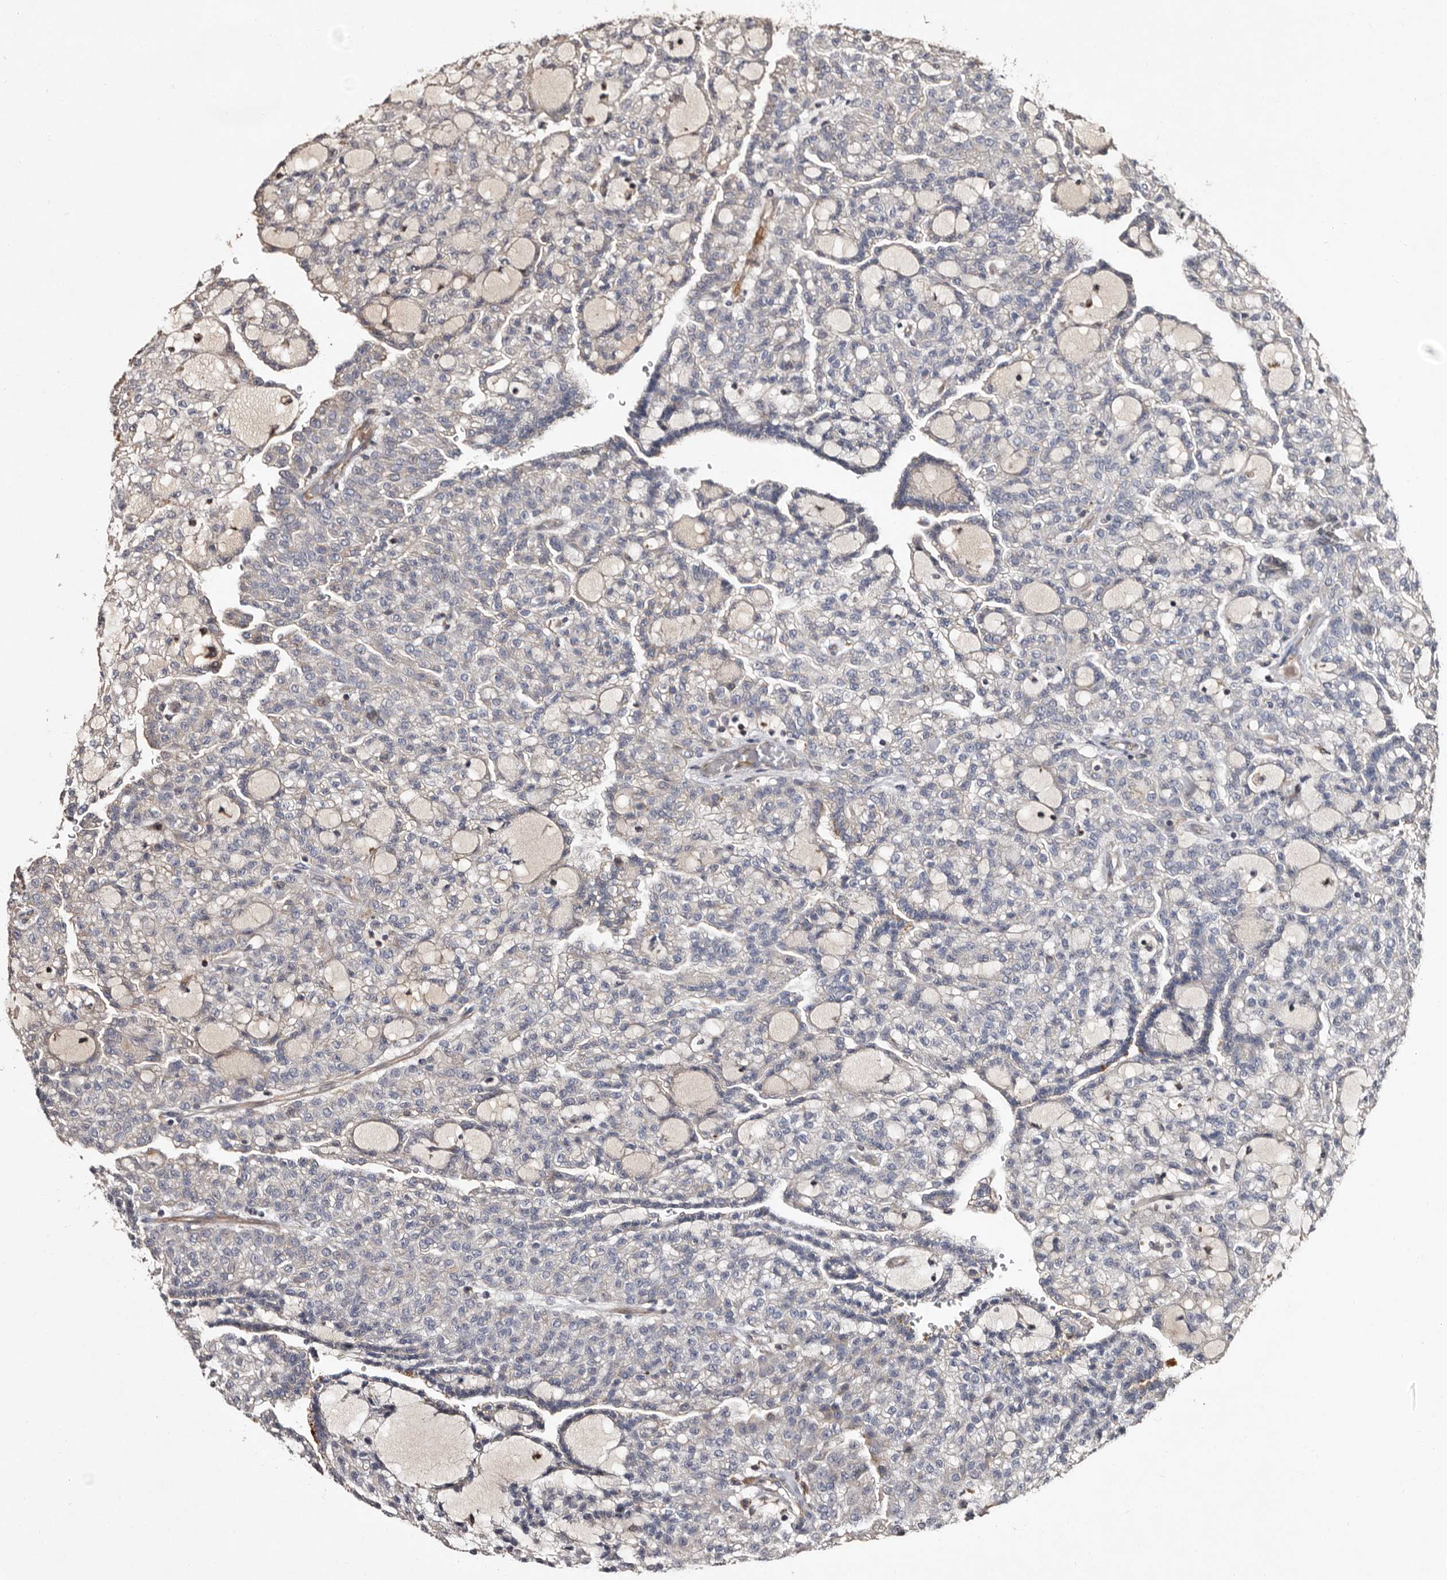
{"staining": {"intensity": "weak", "quantity": "<25%", "location": "cytoplasmic/membranous"}, "tissue": "renal cancer", "cell_type": "Tumor cells", "image_type": "cancer", "snomed": [{"axis": "morphology", "description": "Adenocarcinoma, NOS"}, {"axis": "topography", "description": "Kidney"}], "caption": "Protein analysis of adenocarcinoma (renal) shows no significant staining in tumor cells.", "gene": "PRKD3", "patient": {"sex": "male", "age": 63}}